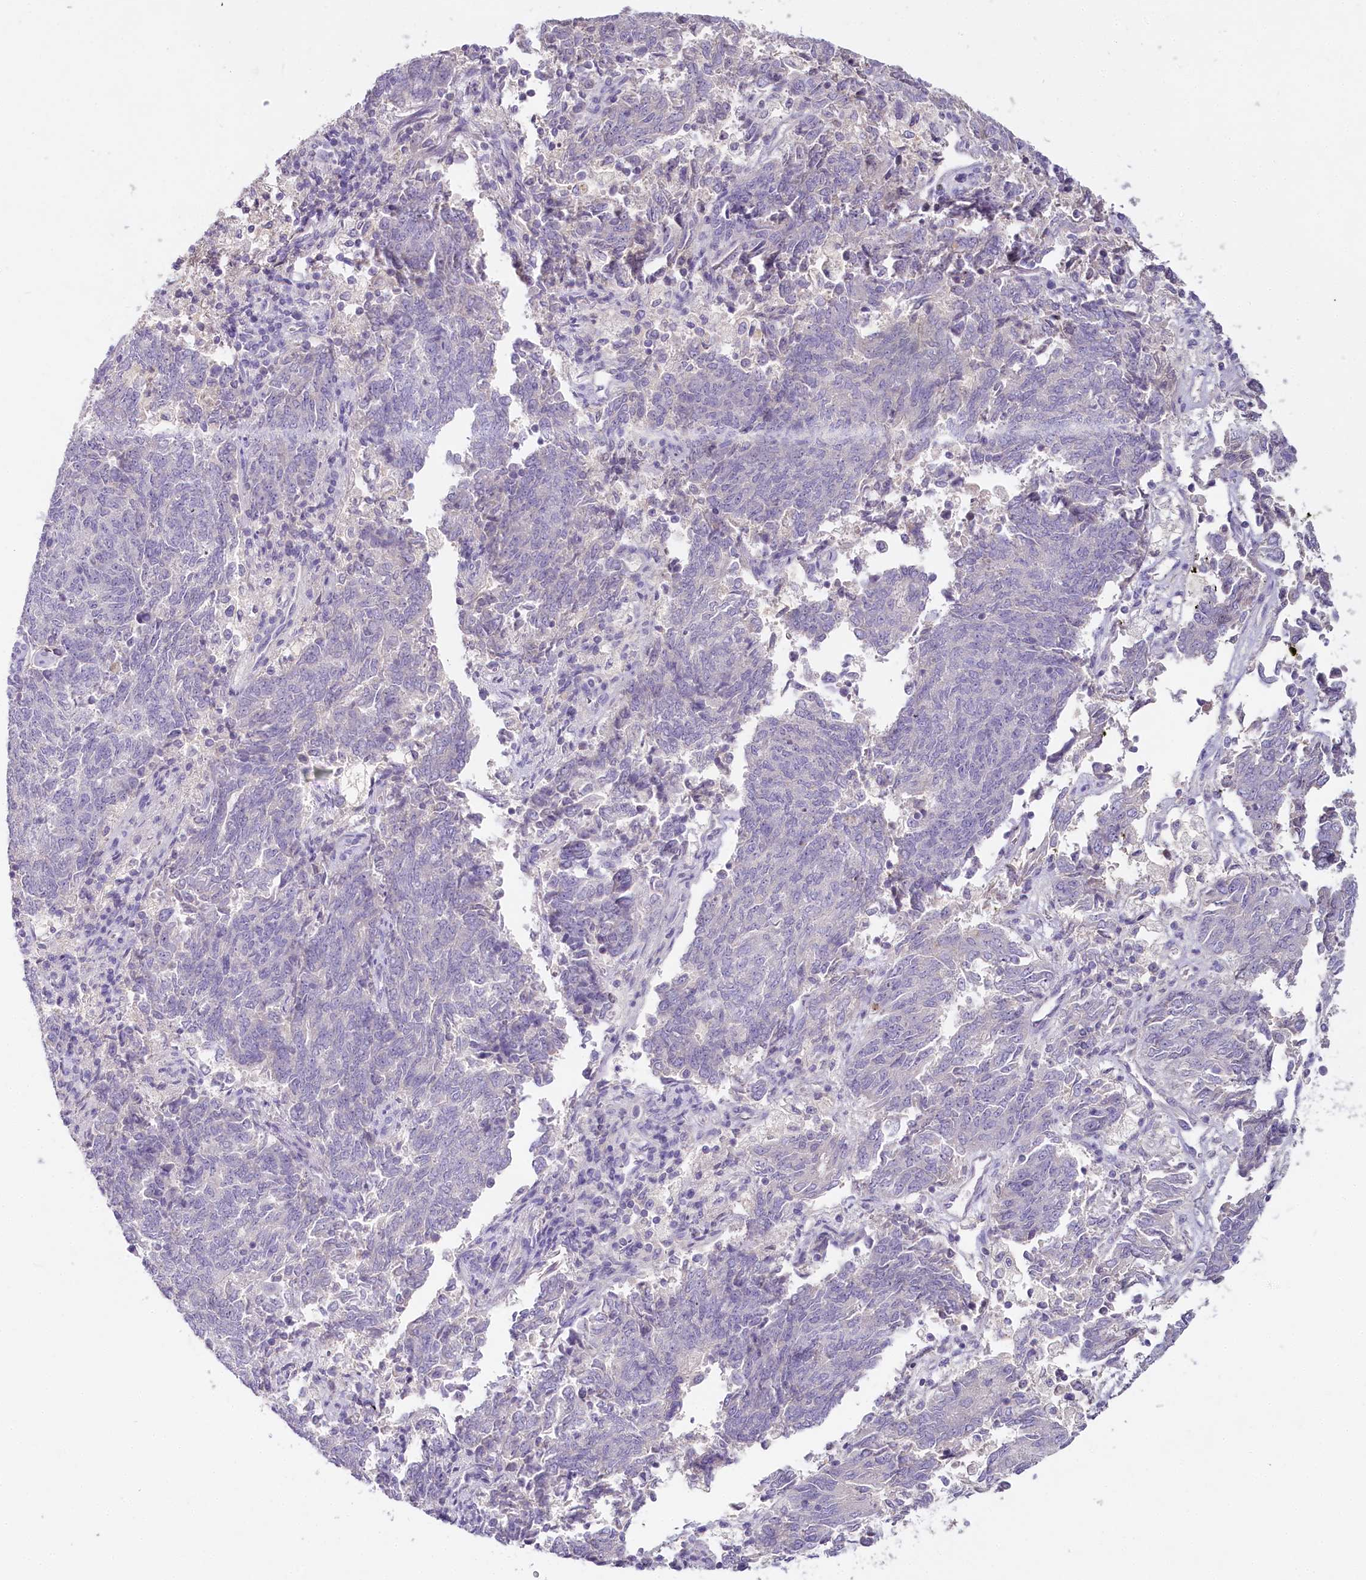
{"staining": {"intensity": "negative", "quantity": "none", "location": "none"}, "tissue": "endometrial cancer", "cell_type": "Tumor cells", "image_type": "cancer", "snomed": [{"axis": "morphology", "description": "Adenocarcinoma, NOS"}, {"axis": "topography", "description": "Endometrium"}], "caption": "Endometrial adenocarcinoma was stained to show a protein in brown. There is no significant staining in tumor cells. The staining is performed using DAB (3,3'-diaminobenzidine) brown chromogen with nuclei counter-stained in using hematoxylin.", "gene": "HPD", "patient": {"sex": "female", "age": 80}}